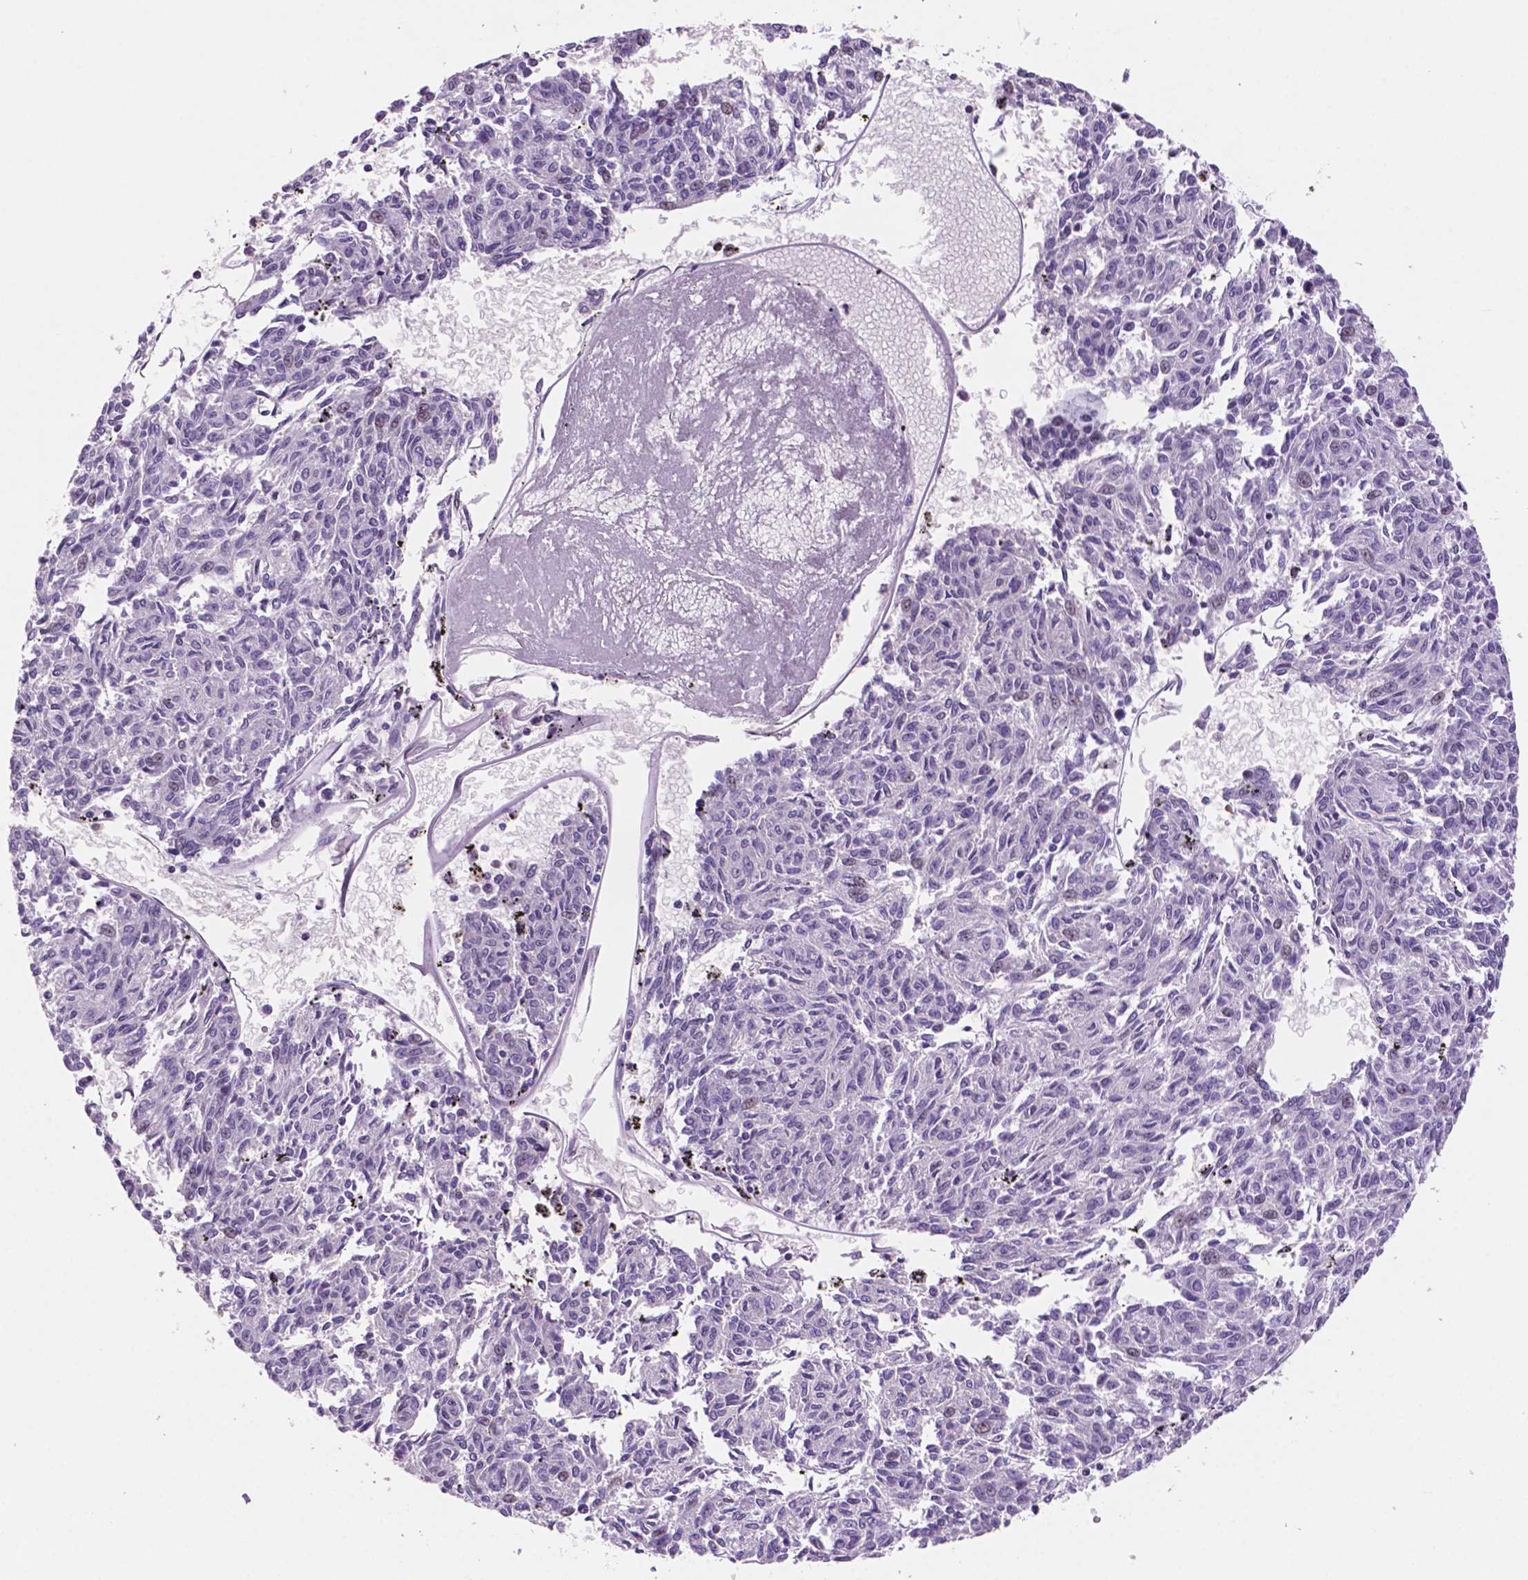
{"staining": {"intensity": "negative", "quantity": "none", "location": "none"}, "tissue": "melanoma", "cell_type": "Tumor cells", "image_type": "cancer", "snomed": [{"axis": "morphology", "description": "Malignant melanoma, NOS"}, {"axis": "topography", "description": "Skin"}], "caption": "This is a histopathology image of immunohistochemistry staining of malignant melanoma, which shows no positivity in tumor cells. (DAB IHC, high magnification).", "gene": "NCOR1", "patient": {"sex": "female", "age": 72}}